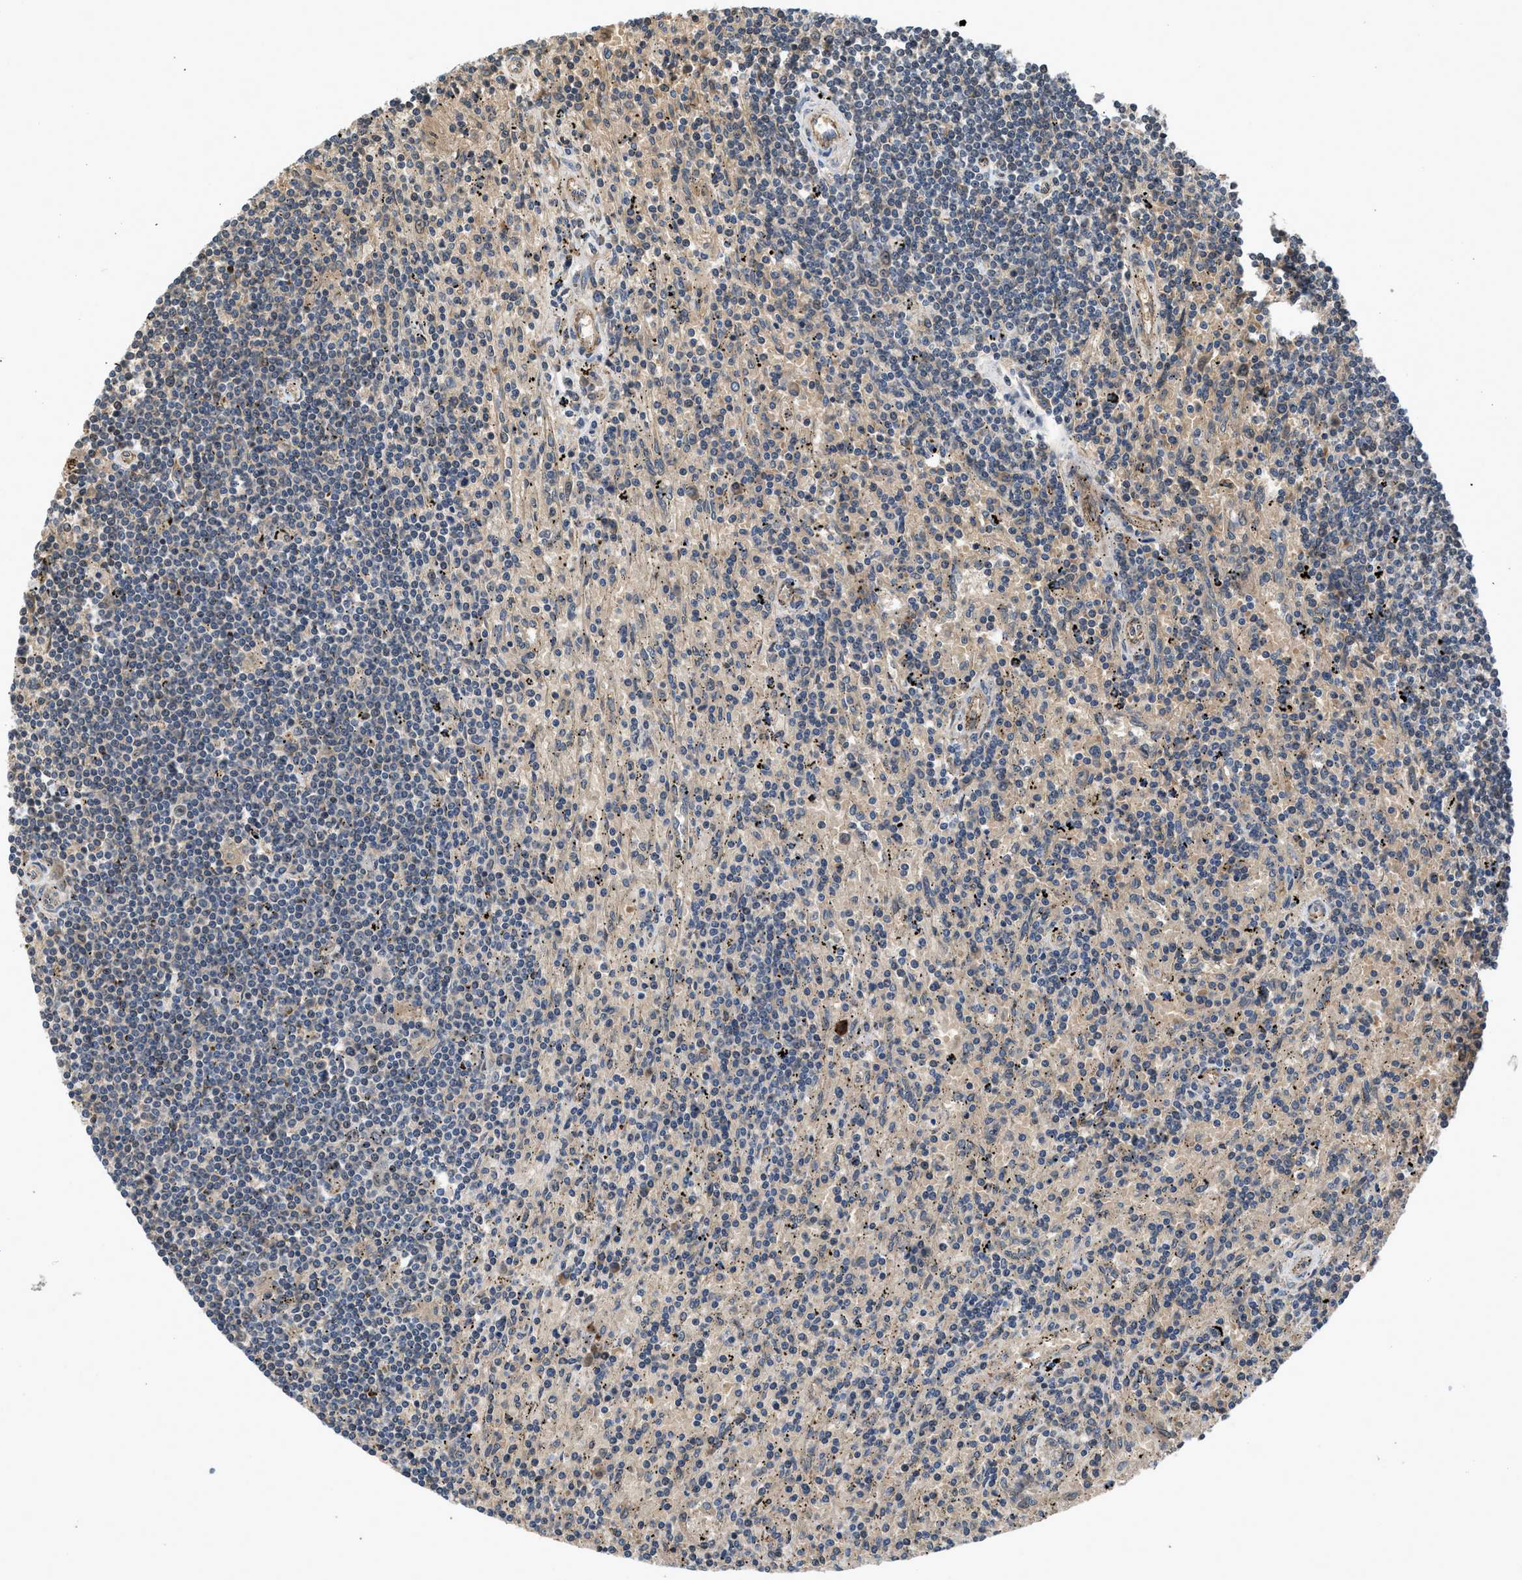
{"staining": {"intensity": "negative", "quantity": "none", "location": "none"}, "tissue": "lymphoma", "cell_type": "Tumor cells", "image_type": "cancer", "snomed": [{"axis": "morphology", "description": "Malignant lymphoma, non-Hodgkin's type, Low grade"}, {"axis": "topography", "description": "Spleen"}], "caption": "DAB immunohistochemical staining of malignant lymphoma, non-Hodgkin's type (low-grade) shows no significant staining in tumor cells.", "gene": "GPATCH2L", "patient": {"sex": "male", "age": 76}}